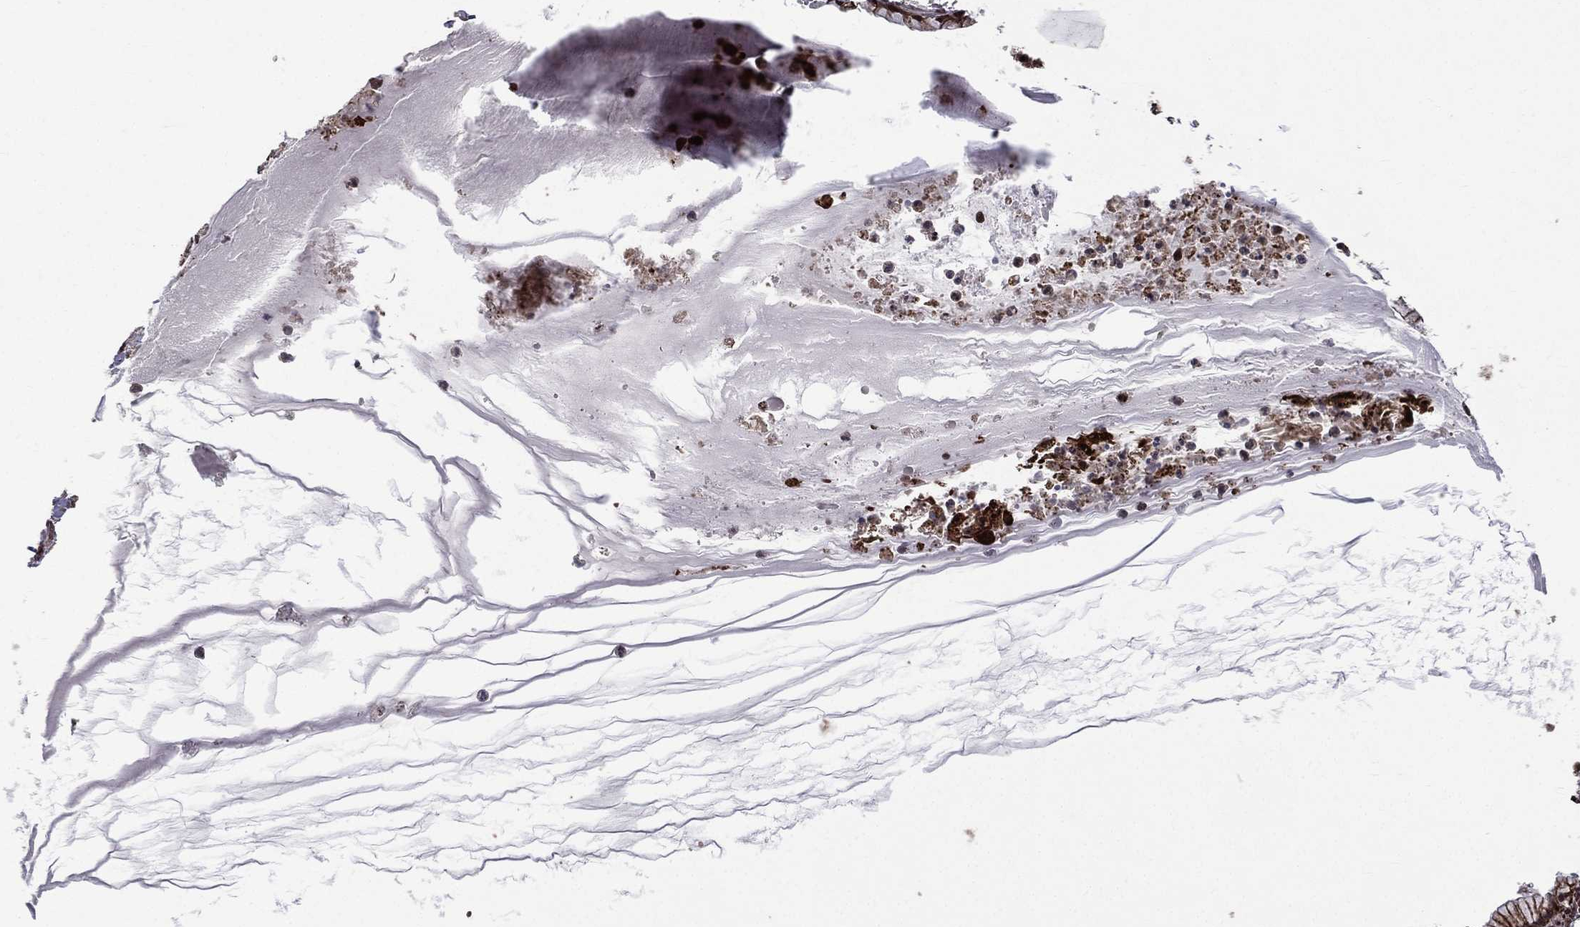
{"staining": {"intensity": "strong", "quantity": ">75%", "location": "cytoplasmic/membranous"}, "tissue": "ovarian cancer", "cell_type": "Tumor cells", "image_type": "cancer", "snomed": [{"axis": "morphology", "description": "Cystadenocarcinoma, mucinous, NOS"}, {"axis": "topography", "description": "Ovary"}], "caption": "A brown stain shows strong cytoplasmic/membranous staining of a protein in mucinous cystadenocarcinoma (ovarian) tumor cells.", "gene": "GIMAP6", "patient": {"sex": "female", "age": 41}}